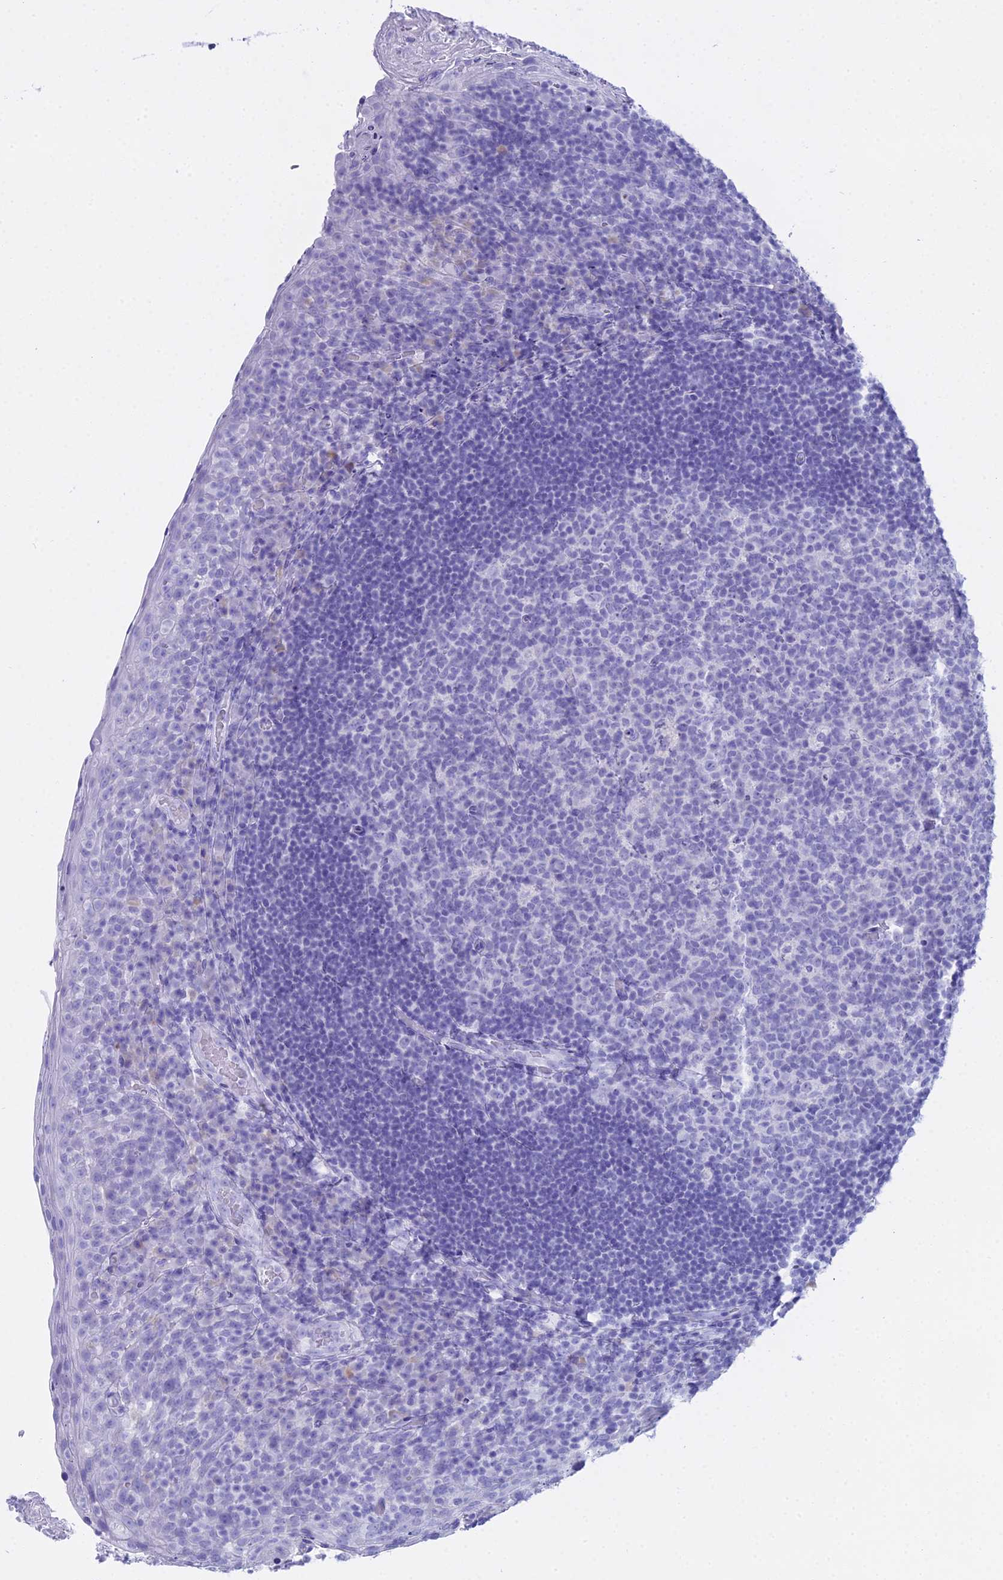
{"staining": {"intensity": "negative", "quantity": "none", "location": "none"}, "tissue": "tonsil", "cell_type": "Germinal center cells", "image_type": "normal", "snomed": [{"axis": "morphology", "description": "Normal tissue, NOS"}, {"axis": "topography", "description": "Tonsil"}], "caption": "DAB immunohistochemical staining of normal tonsil displays no significant expression in germinal center cells.", "gene": "CGB1", "patient": {"sex": "male", "age": 17}}